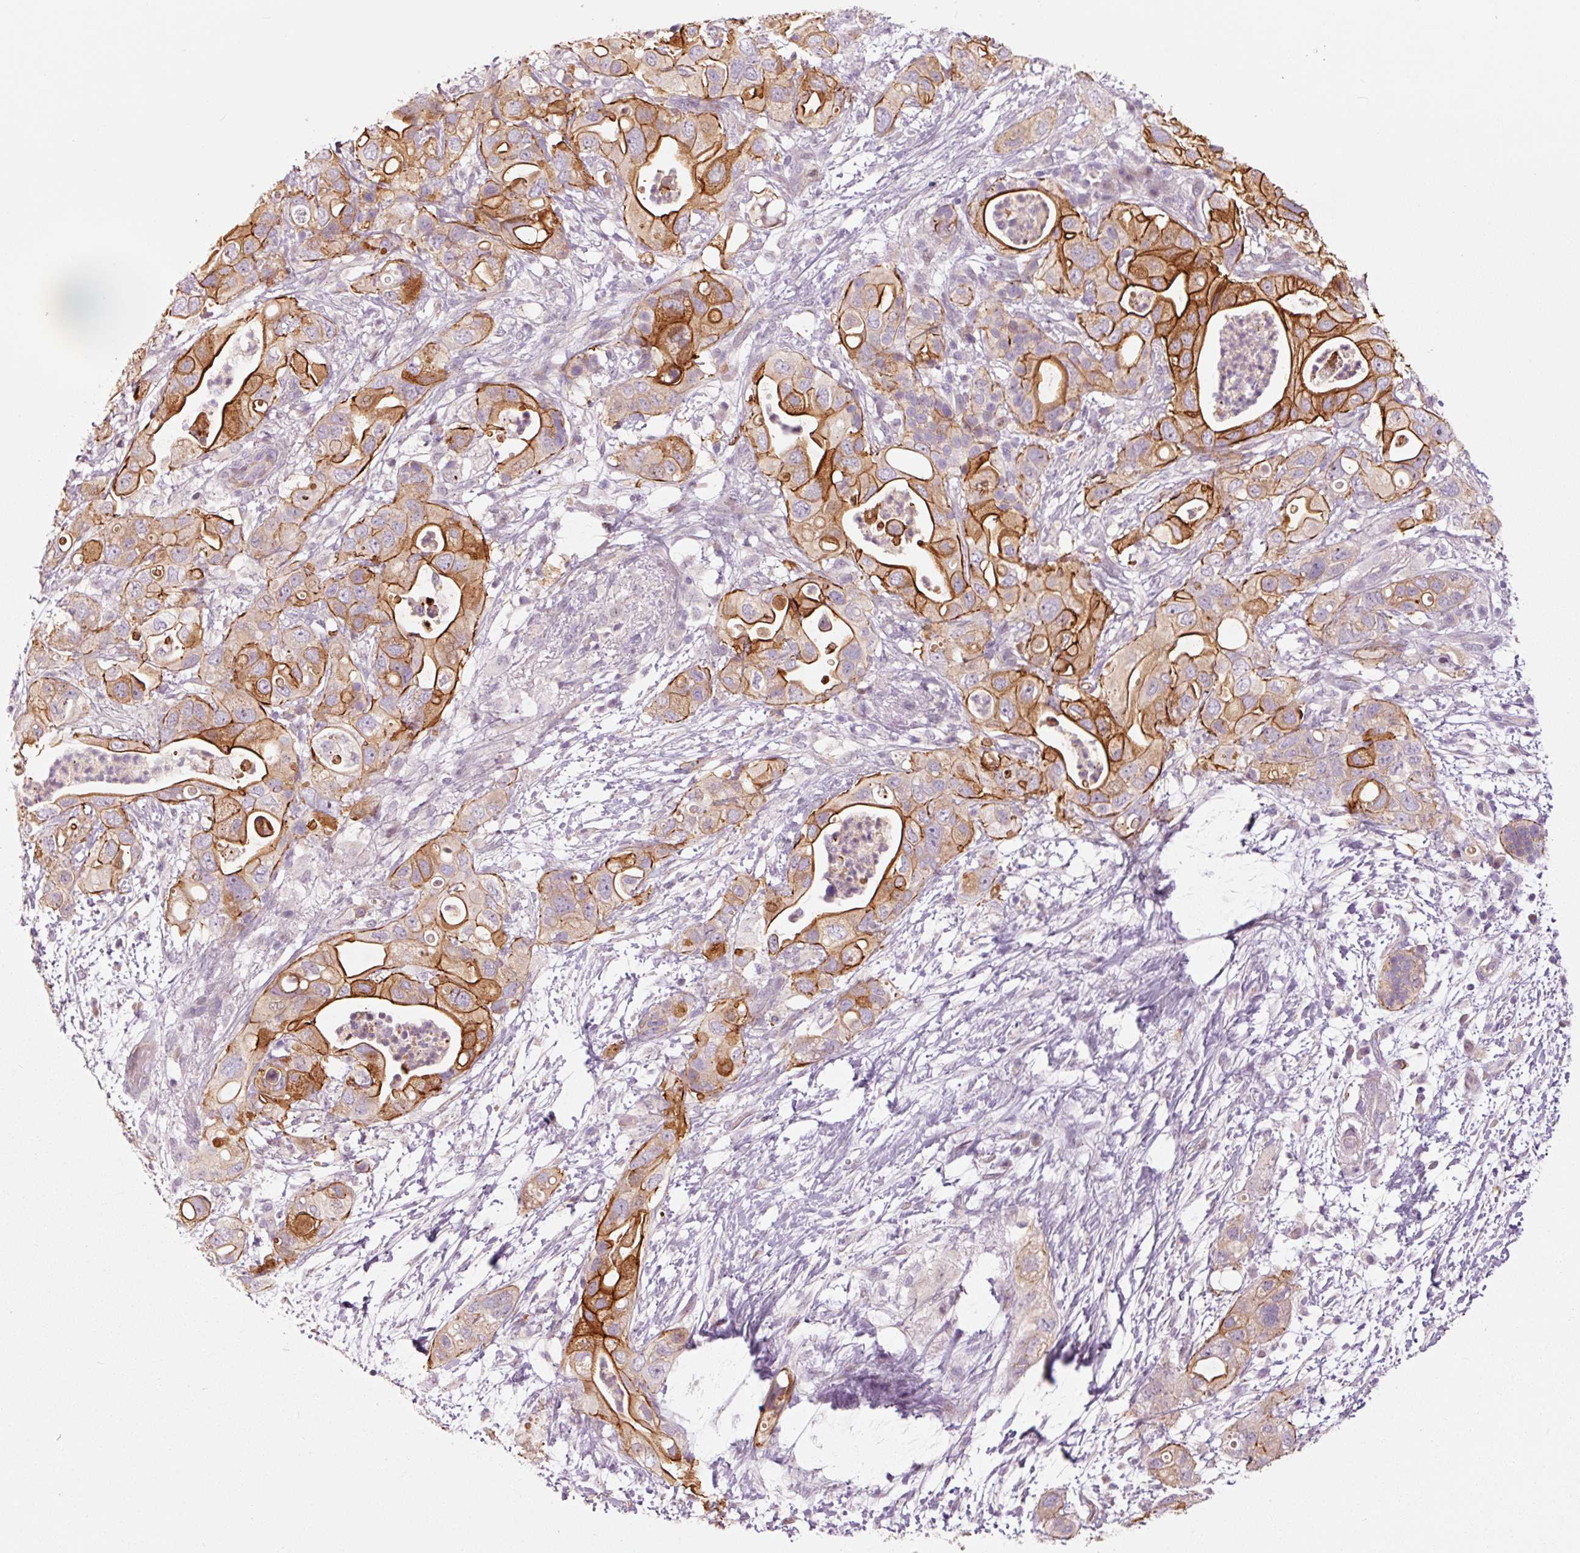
{"staining": {"intensity": "strong", "quantity": ">75%", "location": "cytoplasmic/membranous"}, "tissue": "pancreatic cancer", "cell_type": "Tumor cells", "image_type": "cancer", "snomed": [{"axis": "morphology", "description": "Adenocarcinoma, NOS"}, {"axis": "topography", "description": "Pancreas"}], "caption": "Tumor cells show strong cytoplasmic/membranous staining in about >75% of cells in pancreatic cancer.", "gene": "DAPP1", "patient": {"sex": "female", "age": 72}}